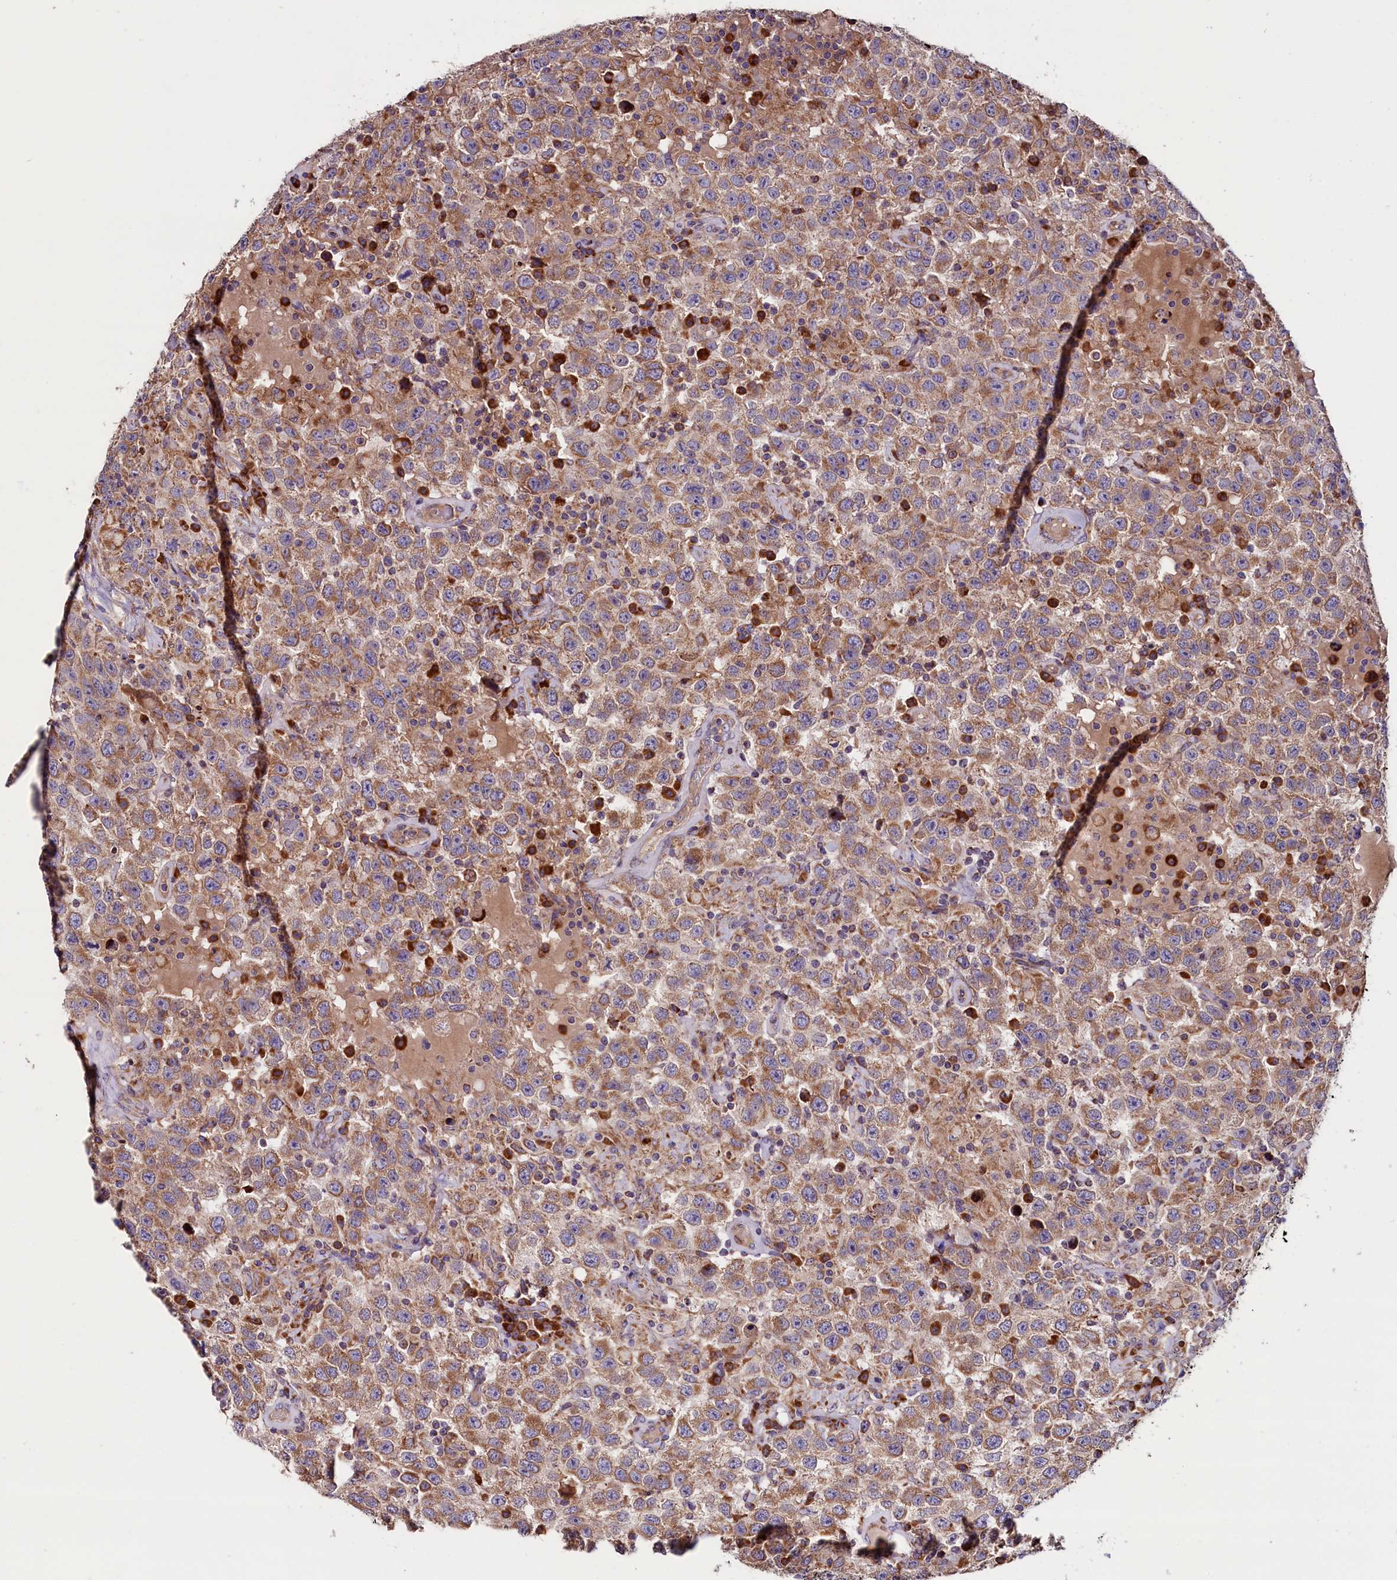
{"staining": {"intensity": "moderate", "quantity": ">75%", "location": "cytoplasmic/membranous"}, "tissue": "testis cancer", "cell_type": "Tumor cells", "image_type": "cancer", "snomed": [{"axis": "morphology", "description": "Seminoma, NOS"}, {"axis": "topography", "description": "Testis"}], "caption": "Seminoma (testis) tissue exhibits moderate cytoplasmic/membranous expression in about >75% of tumor cells, visualized by immunohistochemistry.", "gene": "ZSWIM1", "patient": {"sex": "male", "age": 41}}